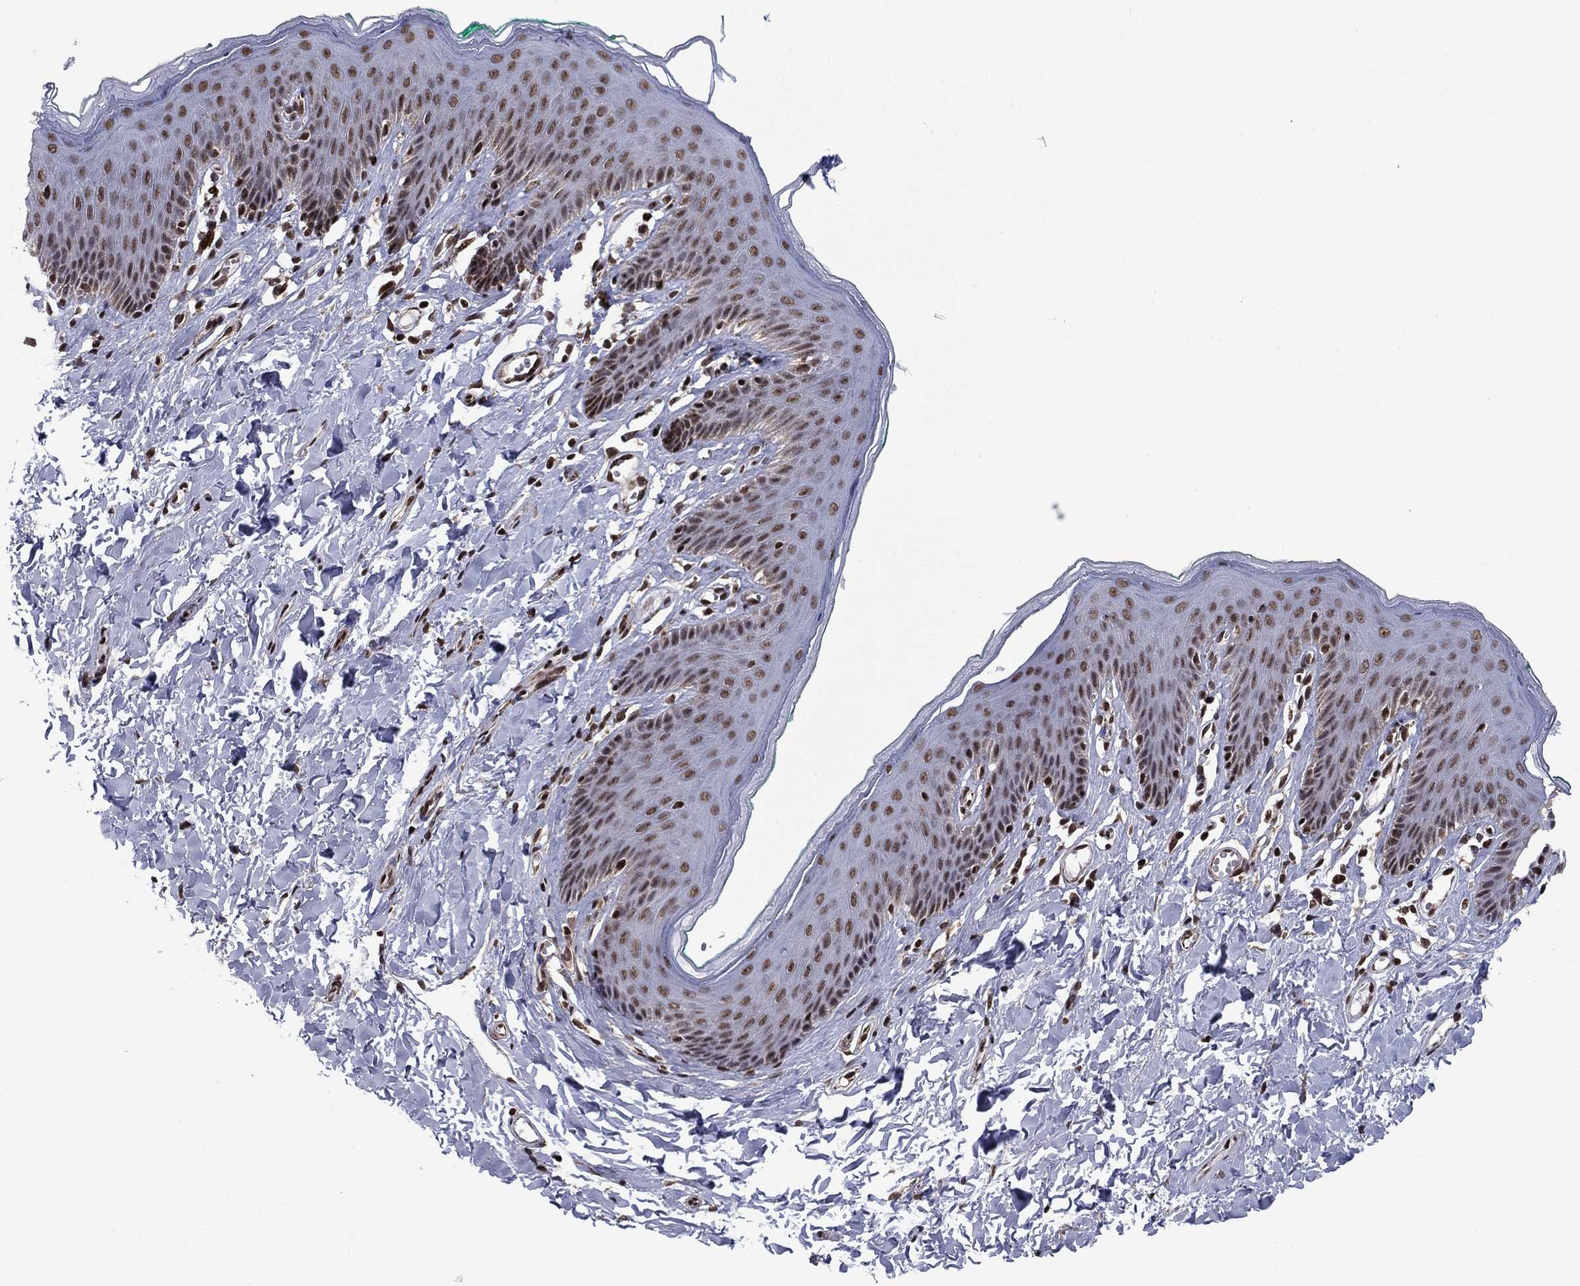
{"staining": {"intensity": "moderate", "quantity": ">75%", "location": "nuclear"}, "tissue": "skin", "cell_type": "Epidermal cells", "image_type": "normal", "snomed": [{"axis": "morphology", "description": "Normal tissue, NOS"}, {"axis": "topography", "description": "Vulva"}], "caption": "Moderate nuclear positivity for a protein is present in about >75% of epidermal cells of benign skin using immunohistochemistry (IHC).", "gene": "N4BP2", "patient": {"sex": "female", "age": 66}}